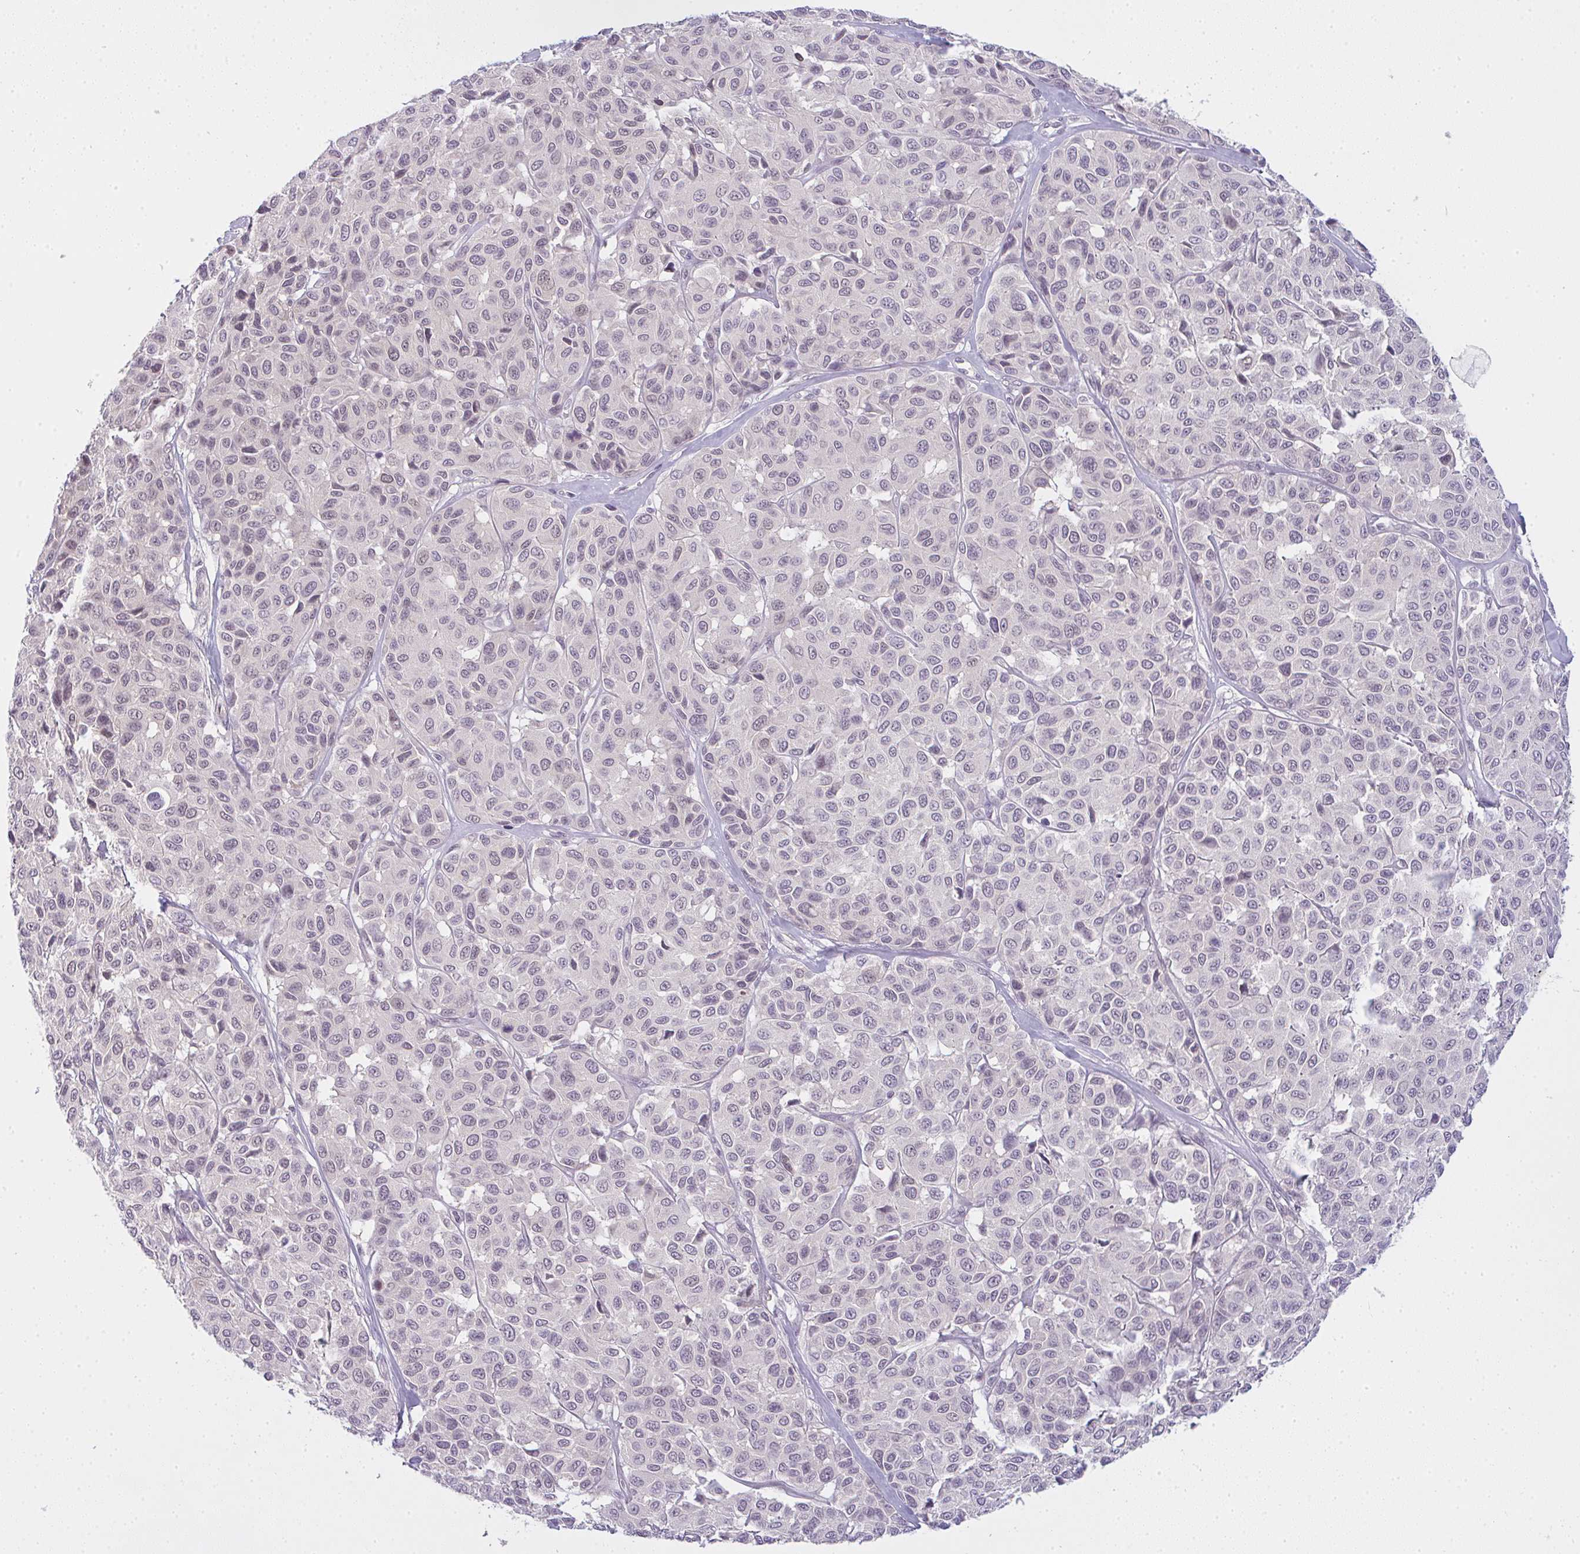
{"staining": {"intensity": "negative", "quantity": "none", "location": "none"}, "tissue": "melanoma", "cell_type": "Tumor cells", "image_type": "cancer", "snomed": [{"axis": "morphology", "description": "Malignant melanoma, NOS"}, {"axis": "topography", "description": "Skin"}], "caption": "Tumor cells are negative for brown protein staining in malignant melanoma.", "gene": "CSE1L", "patient": {"sex": "female", "age": 66}}